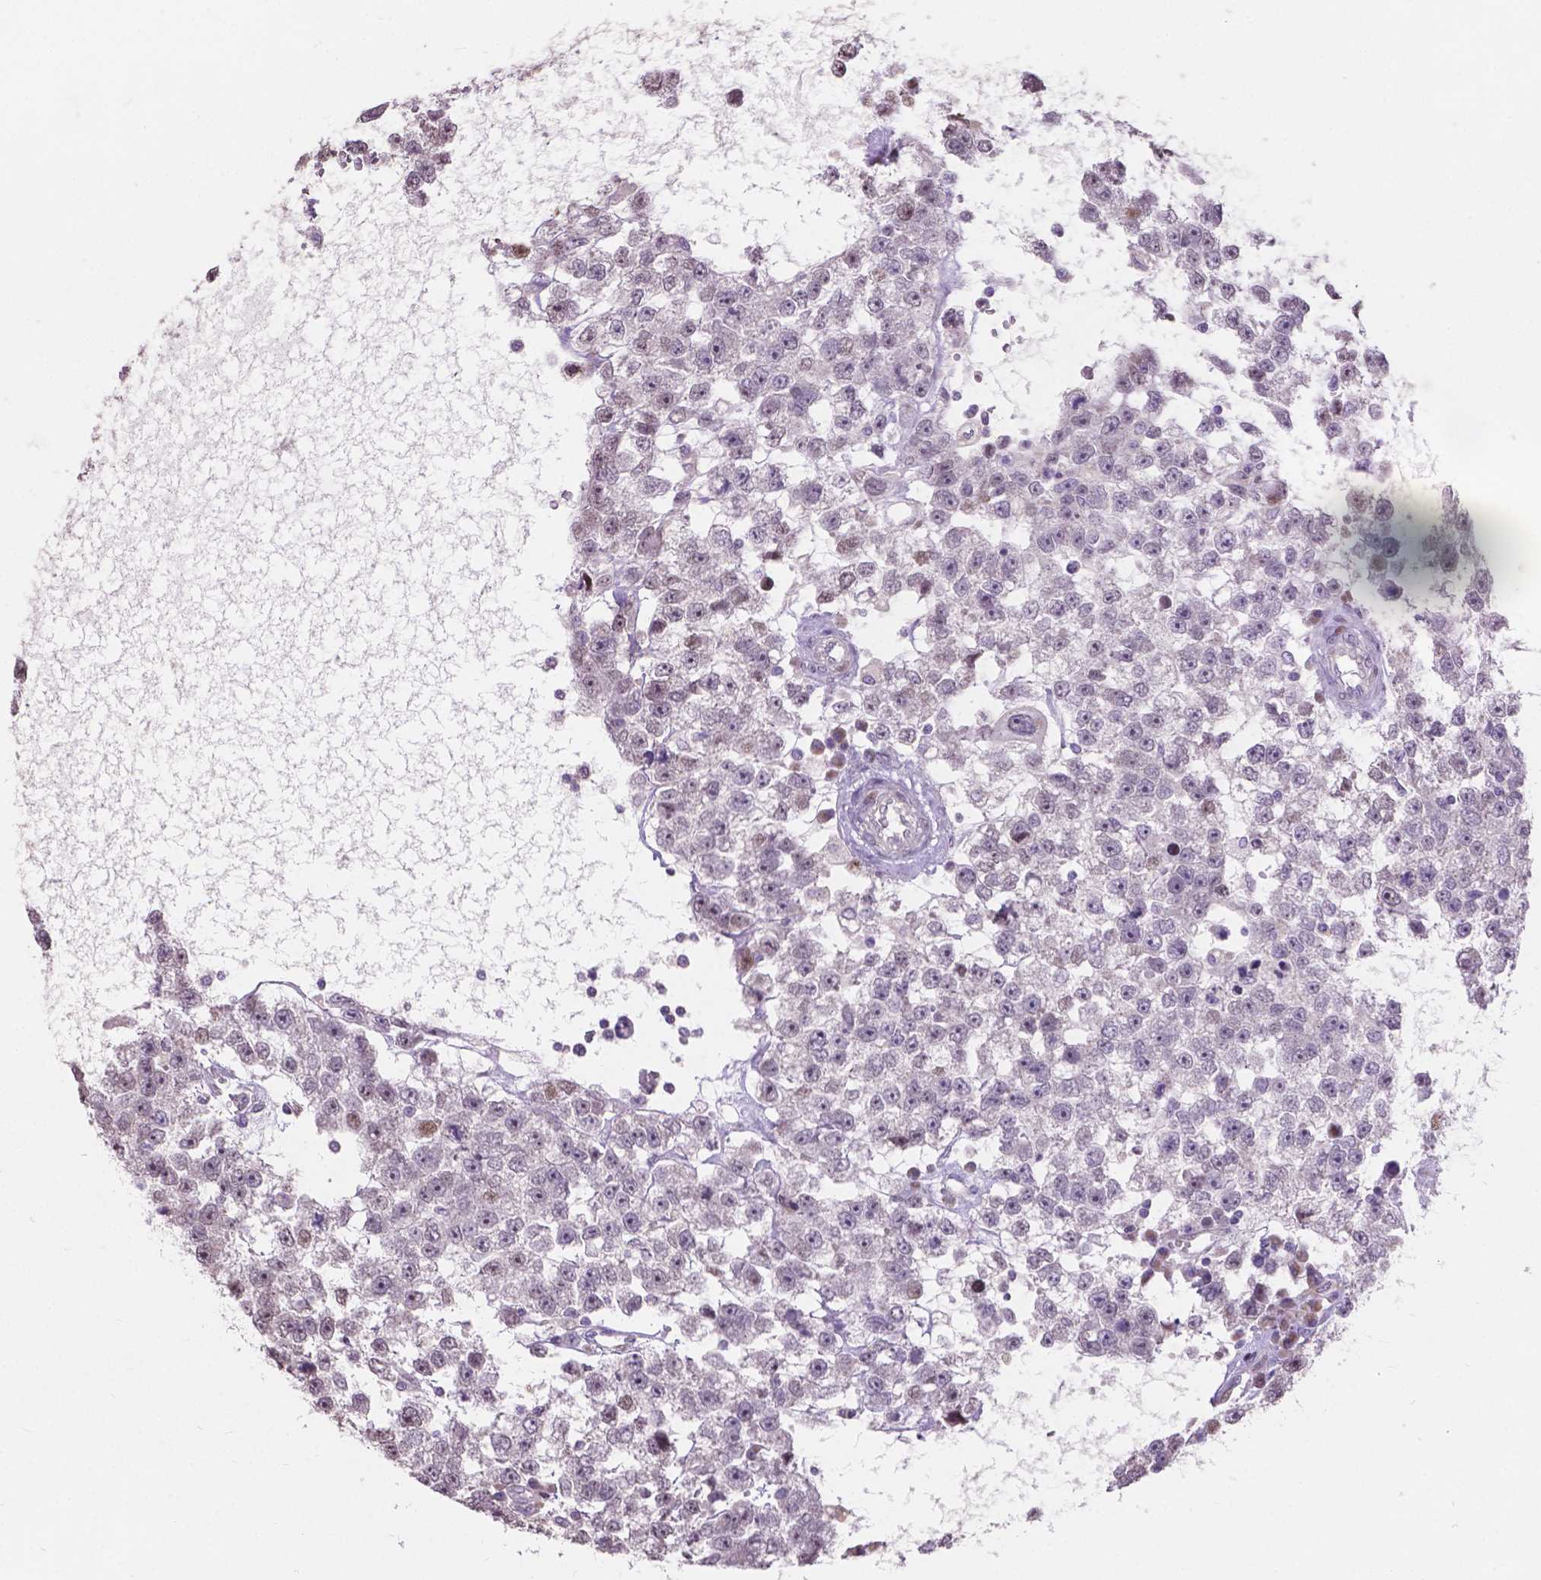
{"staining": {"intensity": "negative", "quantity": "none", "location": "none"}, "tissue": "testis cancer", "cell_type": "Tumor cells", "image_type": "cancer", "snomed": [{"axis": "morphology", "description": "Seminoma, NOS"}, {"axis": "topography", "description": "Testis"}], "caption": "IHC histopathology image of neoplastic tissue: human testis cancer (seminoma) stained with DAB shows no significant protein expression in tumor cells.", "gene": "MYH14", "patient": {"sex": "male", "age": 34}}